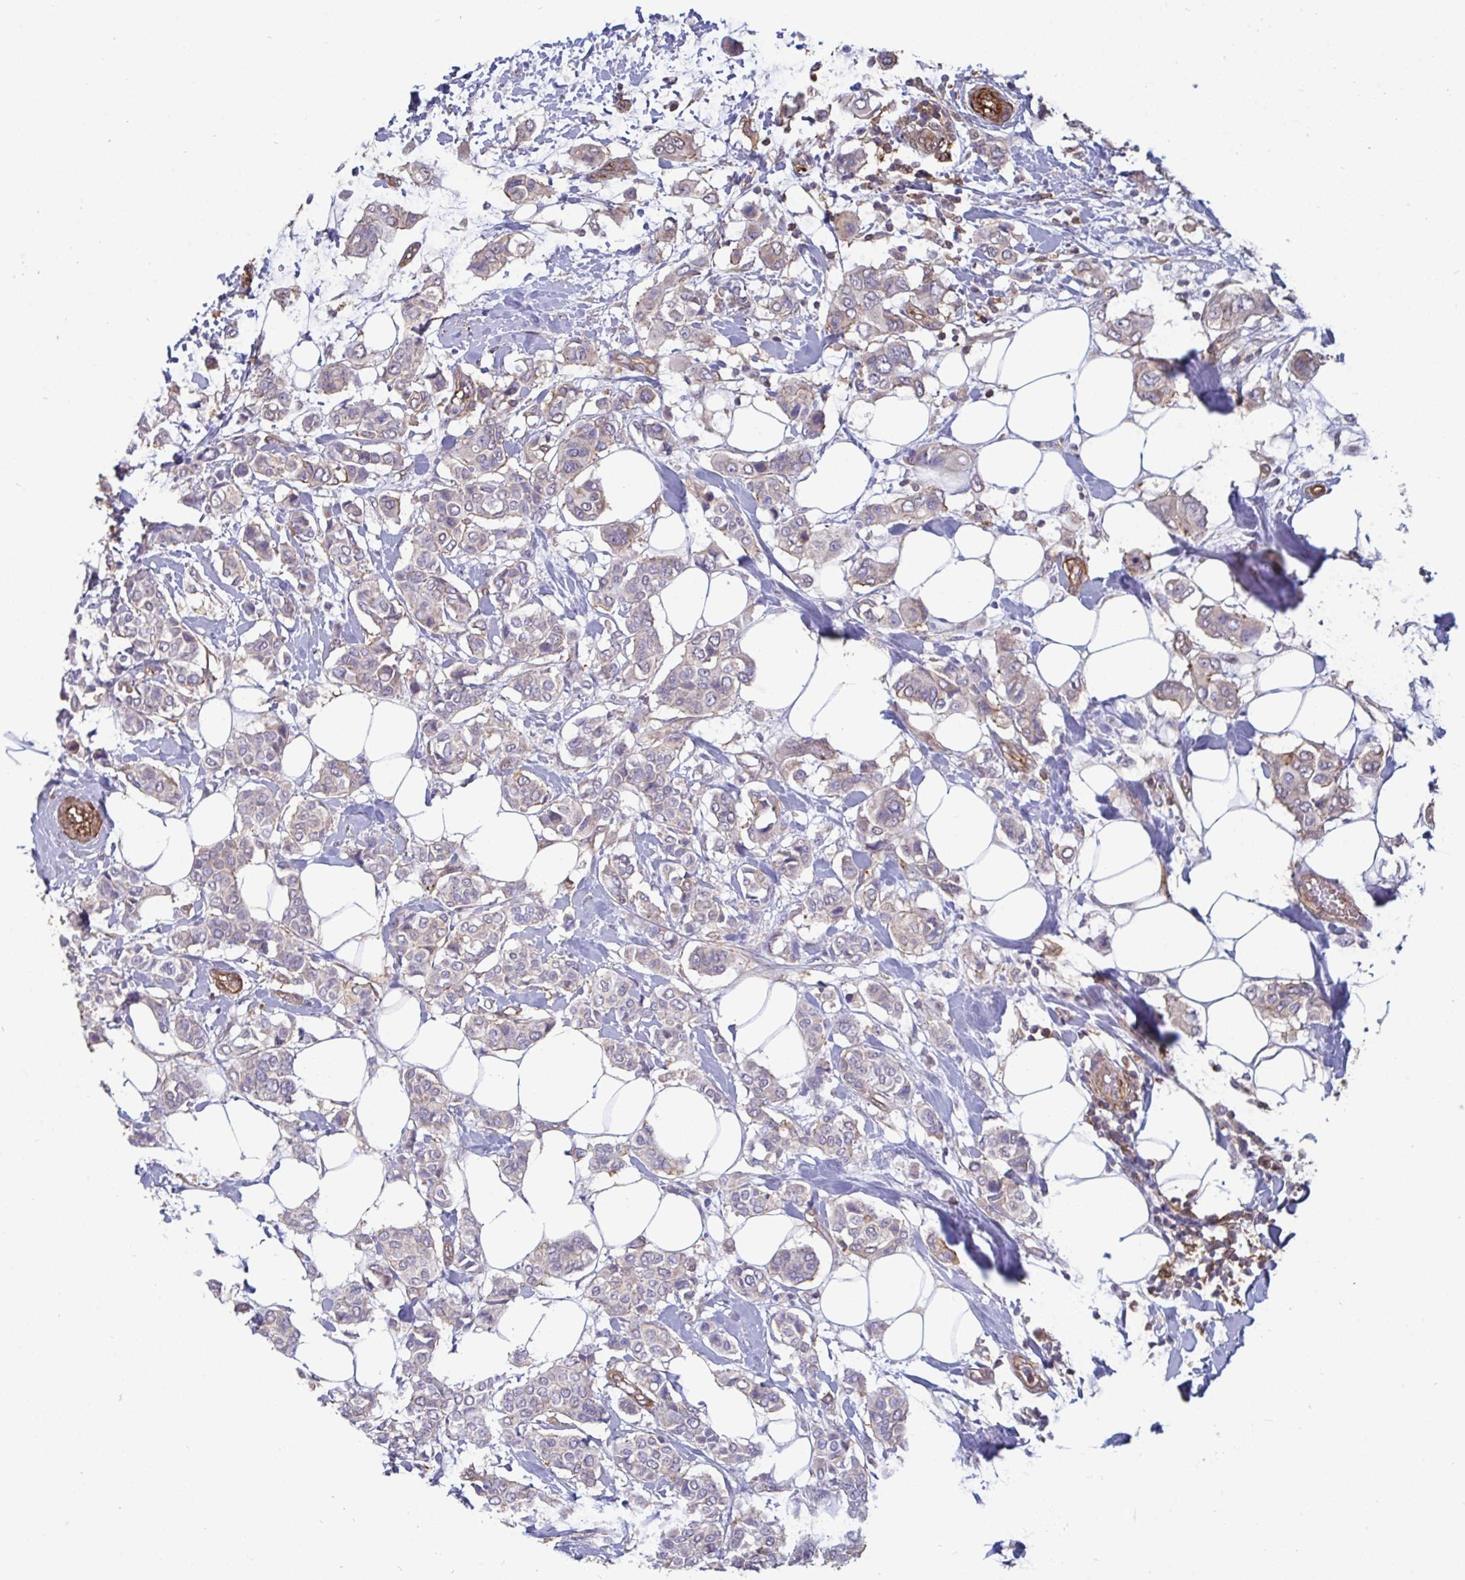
{"staining": {"intensity": "negative", "quantity": "none", "location": "none"}, "tissue": "breast cancer", "cell_type": "Tumor cells", "image_type": "cancer", "snomed": [{"axis": "morphology", "description": "Lobular carcinoma"}, {"axis": "topography", "description": "Breast"}], "caption": "This is an immunohistochemistry micrograph of human breast cancer. There is no expression in tumor cells.", "gene": "ISCU", "patient": {"sex": "female", "age": 51}}